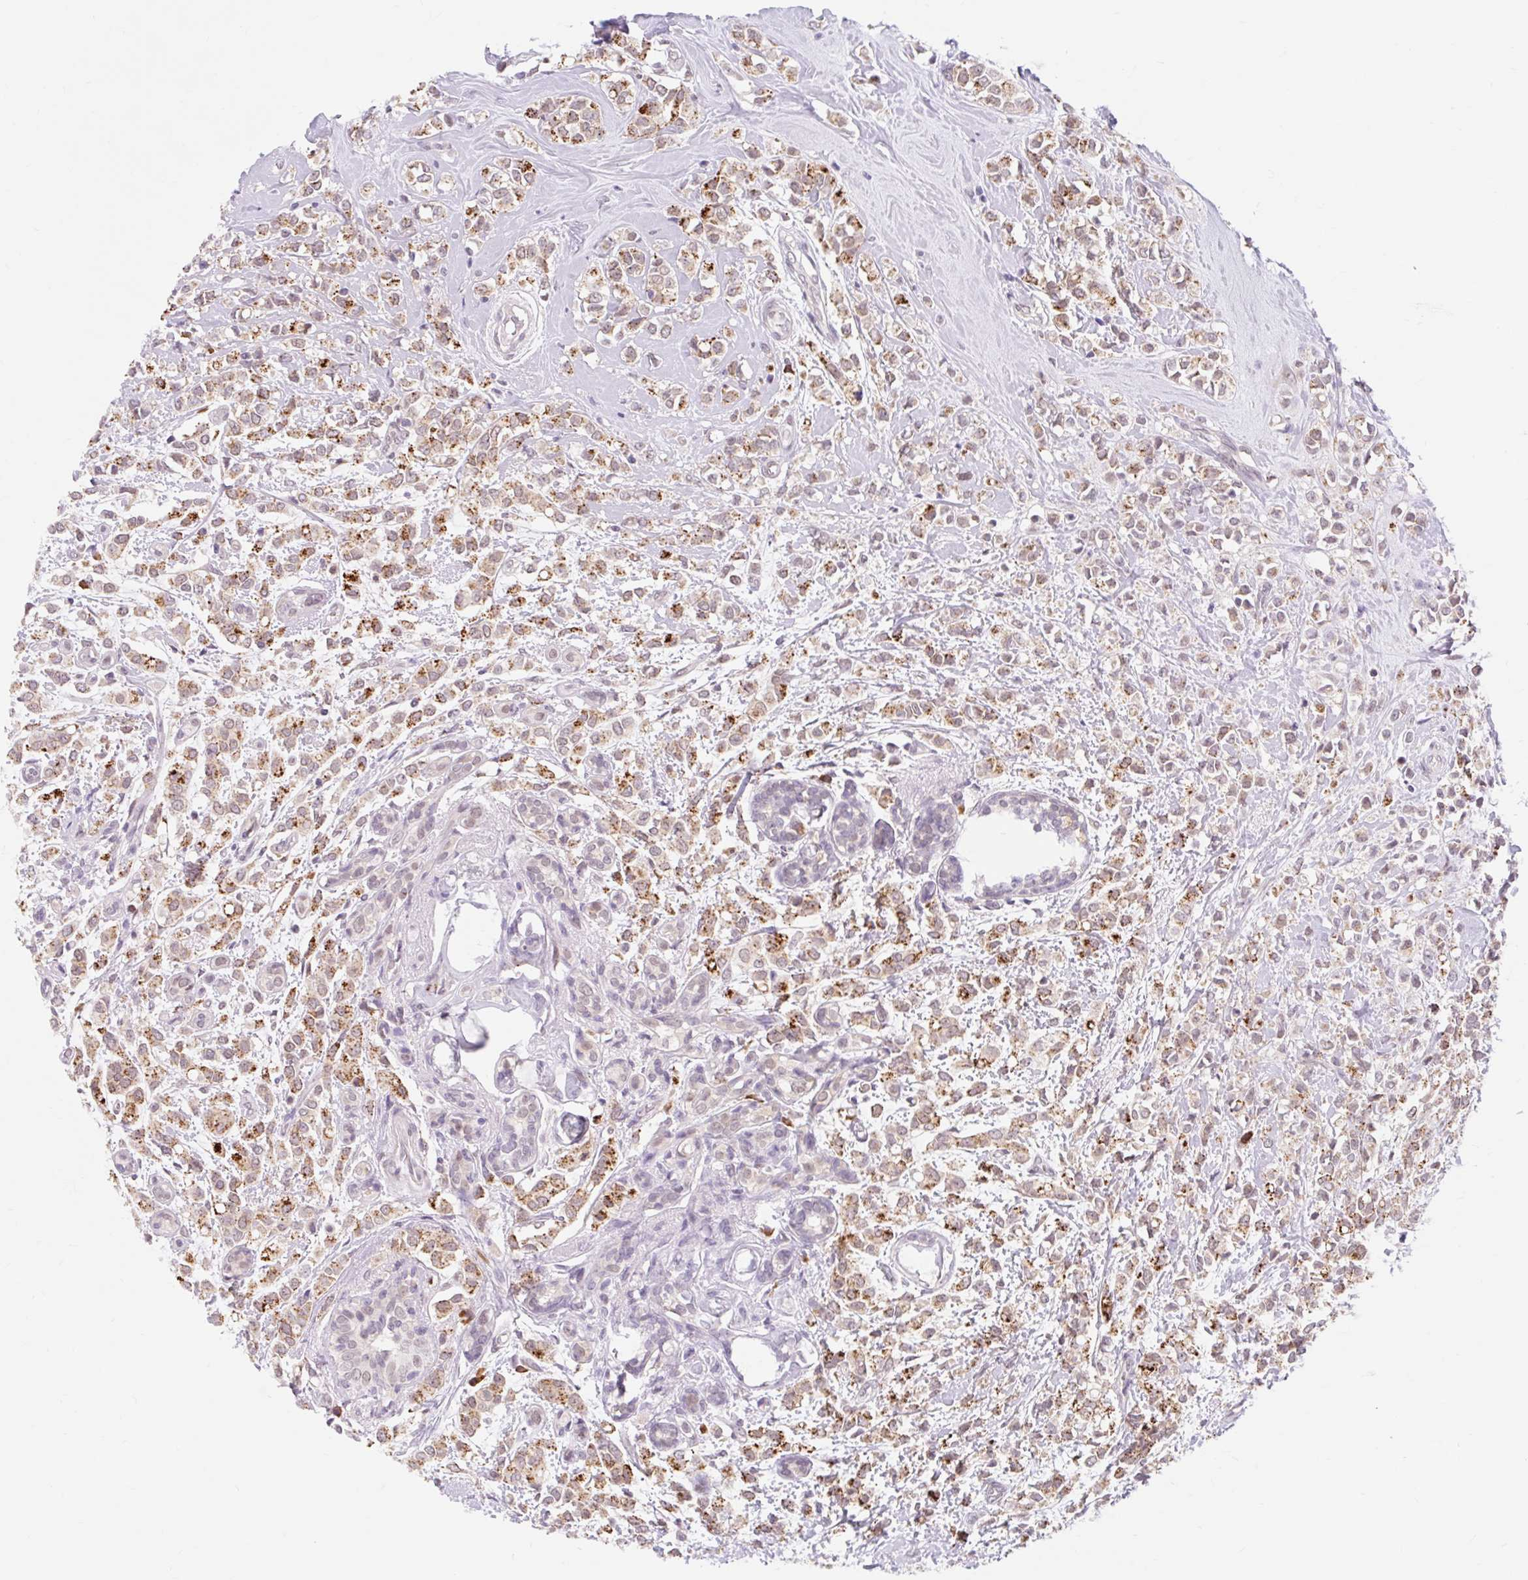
{"staining": {"intensity": "negative", "quantity": "none", "location": "none"}, "tissue": "breast cancer", "cell_type": "Tumor cells", "image_type": "cancer", "snomed": [{"axis": "morphology", "description": "Lobular carcinoma"}, {"axis": "topography", "description": "Breast"}], "caption": "Breast cancer was stained to show a protein in brown. There is no significant positivity in tumor cells.", "gene": "SRSF10", "patient": {"sex": "female", "age": 68}}